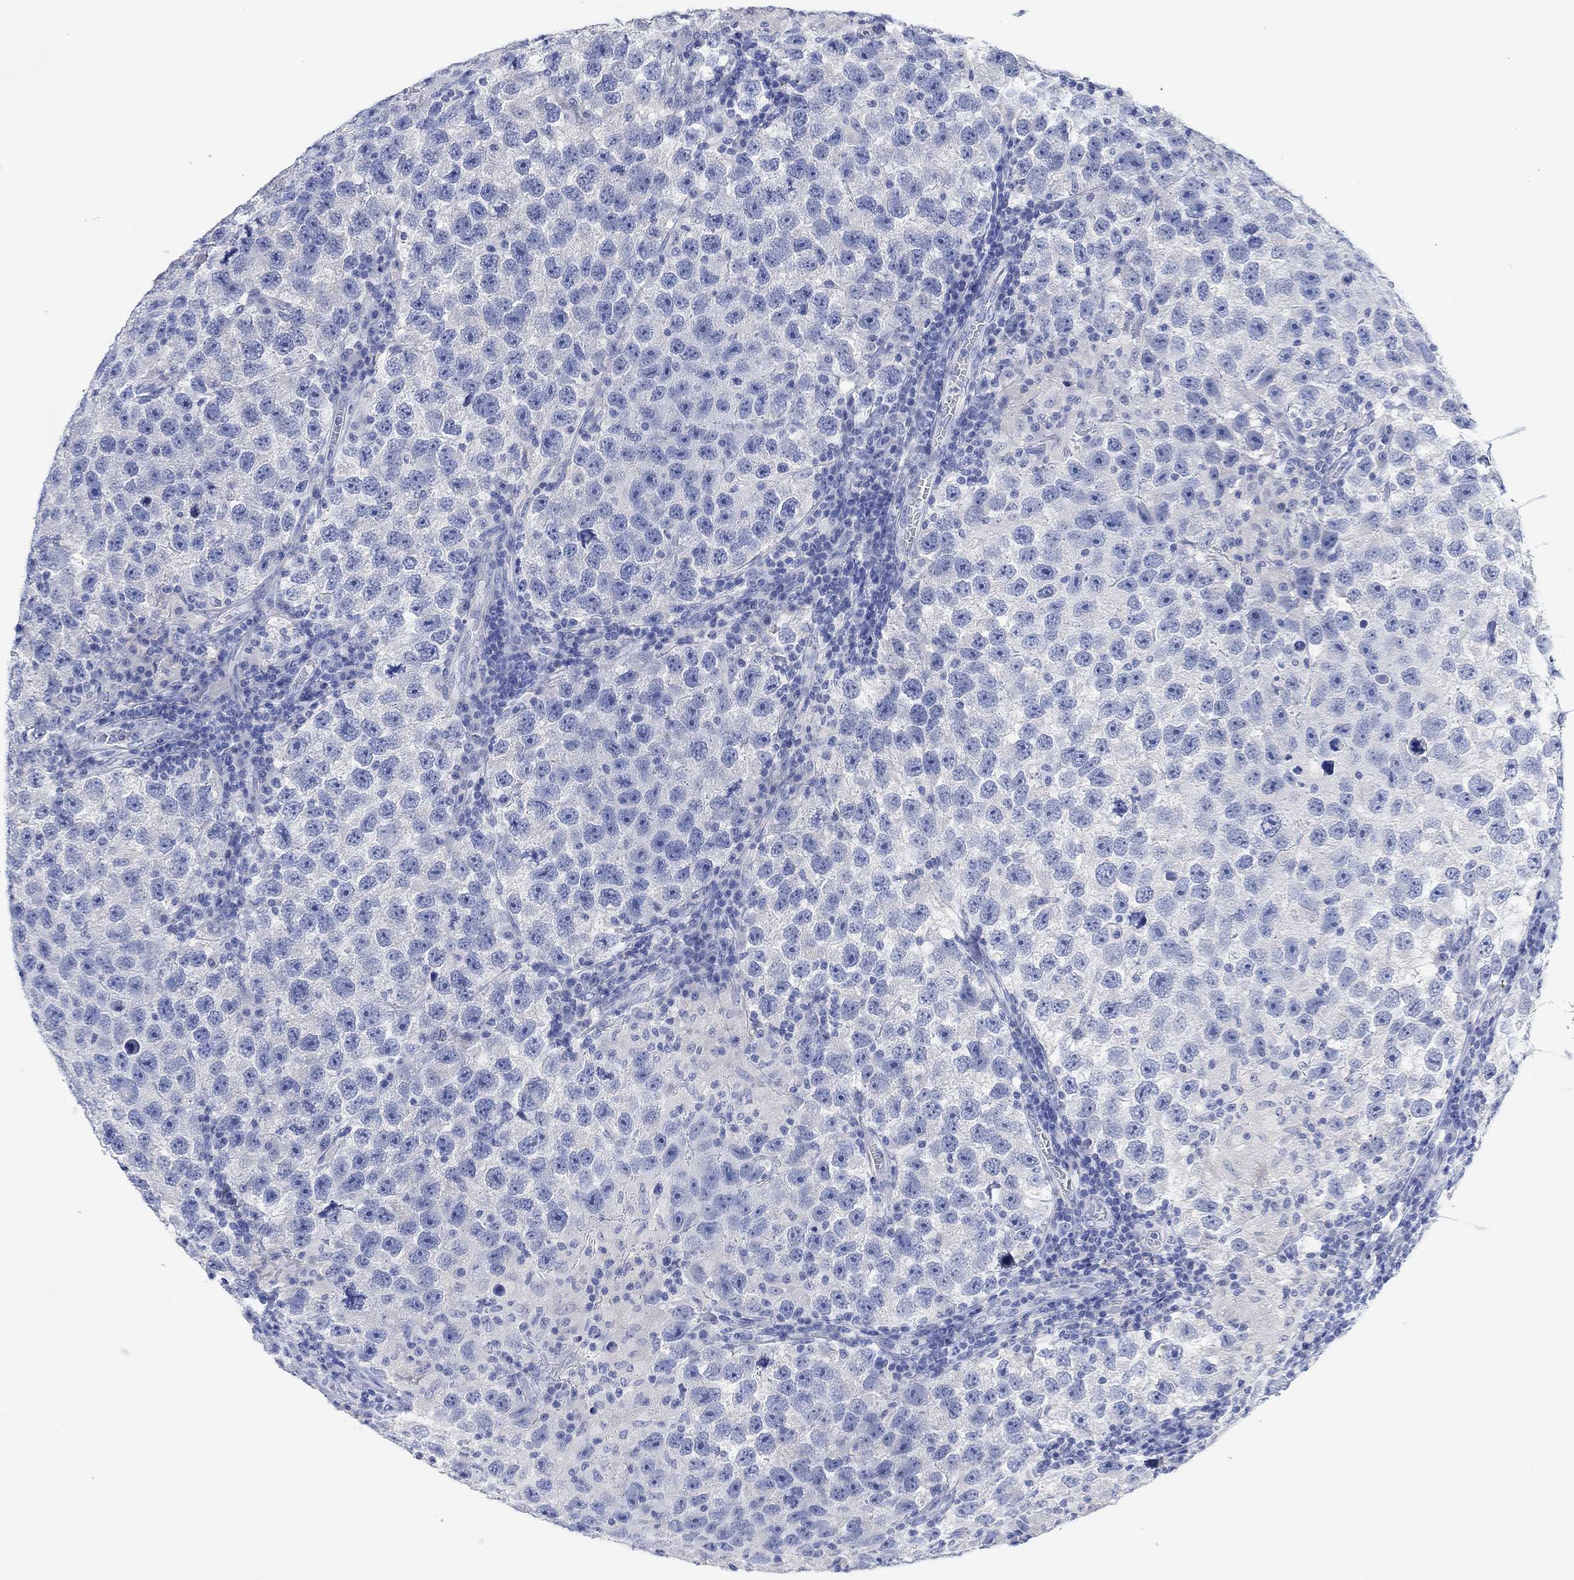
{"staining": {"intensity": "negative", "quantity": "none", "location": "none"}, "tissue": "testis cancer", "cell_type": "Tumor cells", "image_type": "cancer", "snomed": [{"axis": "morphology", "description": "Seminoma, NOS"}, {"axis": "topography", "description": "Testis"}], "caption": "This image is of testis seminoma stained with immunohistochemistry to label a protein in brown with the nuclei are counter-stained blue. There is no positivity in tumor cells.", "gene": "VAT1L", "patient": {"sex": "male", "age": 26}}